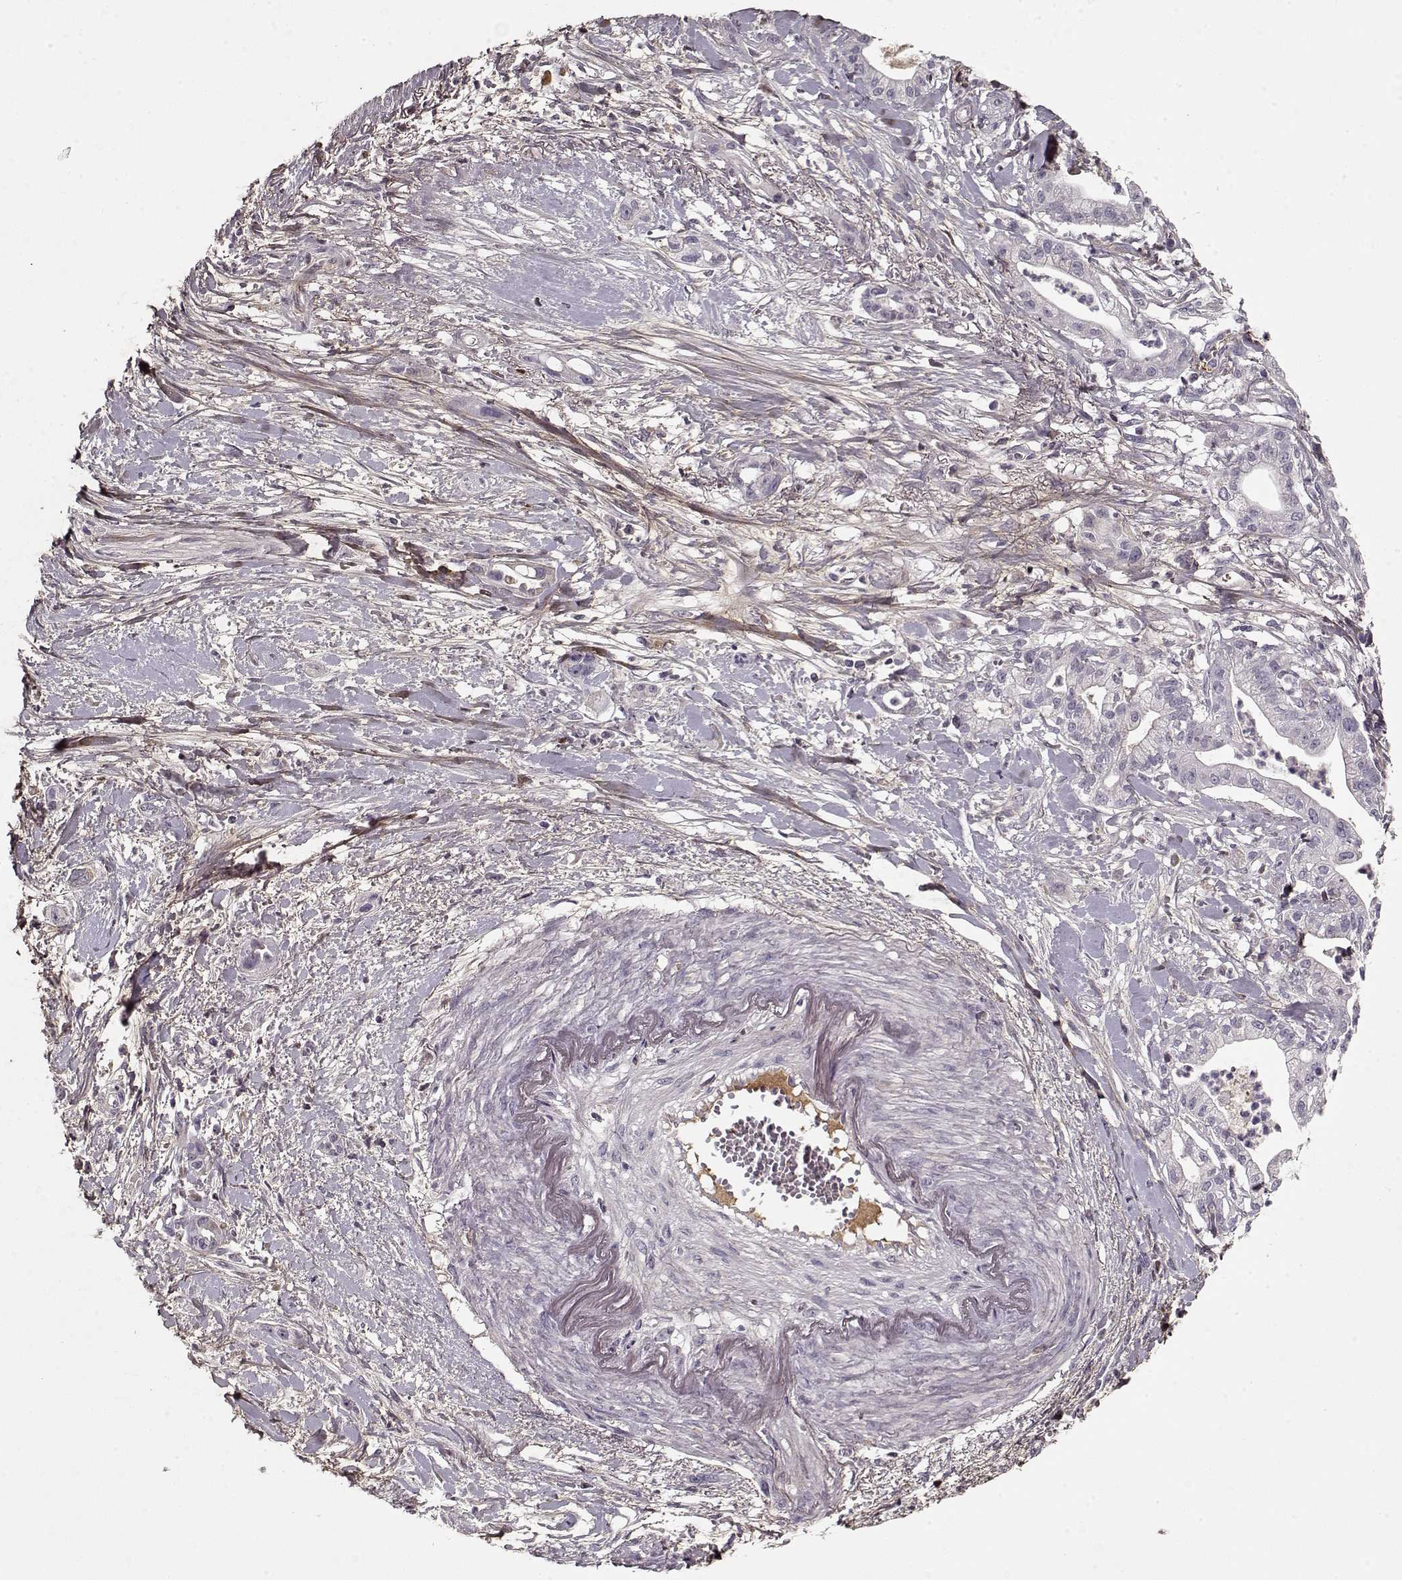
{"staining": {"intensity": "negative", "quantity": "none", "location": "none"}, "tissue": "pancreatic cancer", "cell_type": "Tumor cells", "image_type": "cancer", "snomed": [{"axis": "morphology", "description": "Normal tissue, NOS"}, {"axis": "morphology", "description": "Adenocarcinoma, NOS"}, {"axis": "topography", "description": "Lymph node"}, {"axis": "topography", "description": "Pancreas"}], "caption": "Tumor cells are negative for brown protein staining in pancreatic cancer (adenocarcinoma).", "gene": "LUM", "patient": {"sex": "female", "age": 58}}